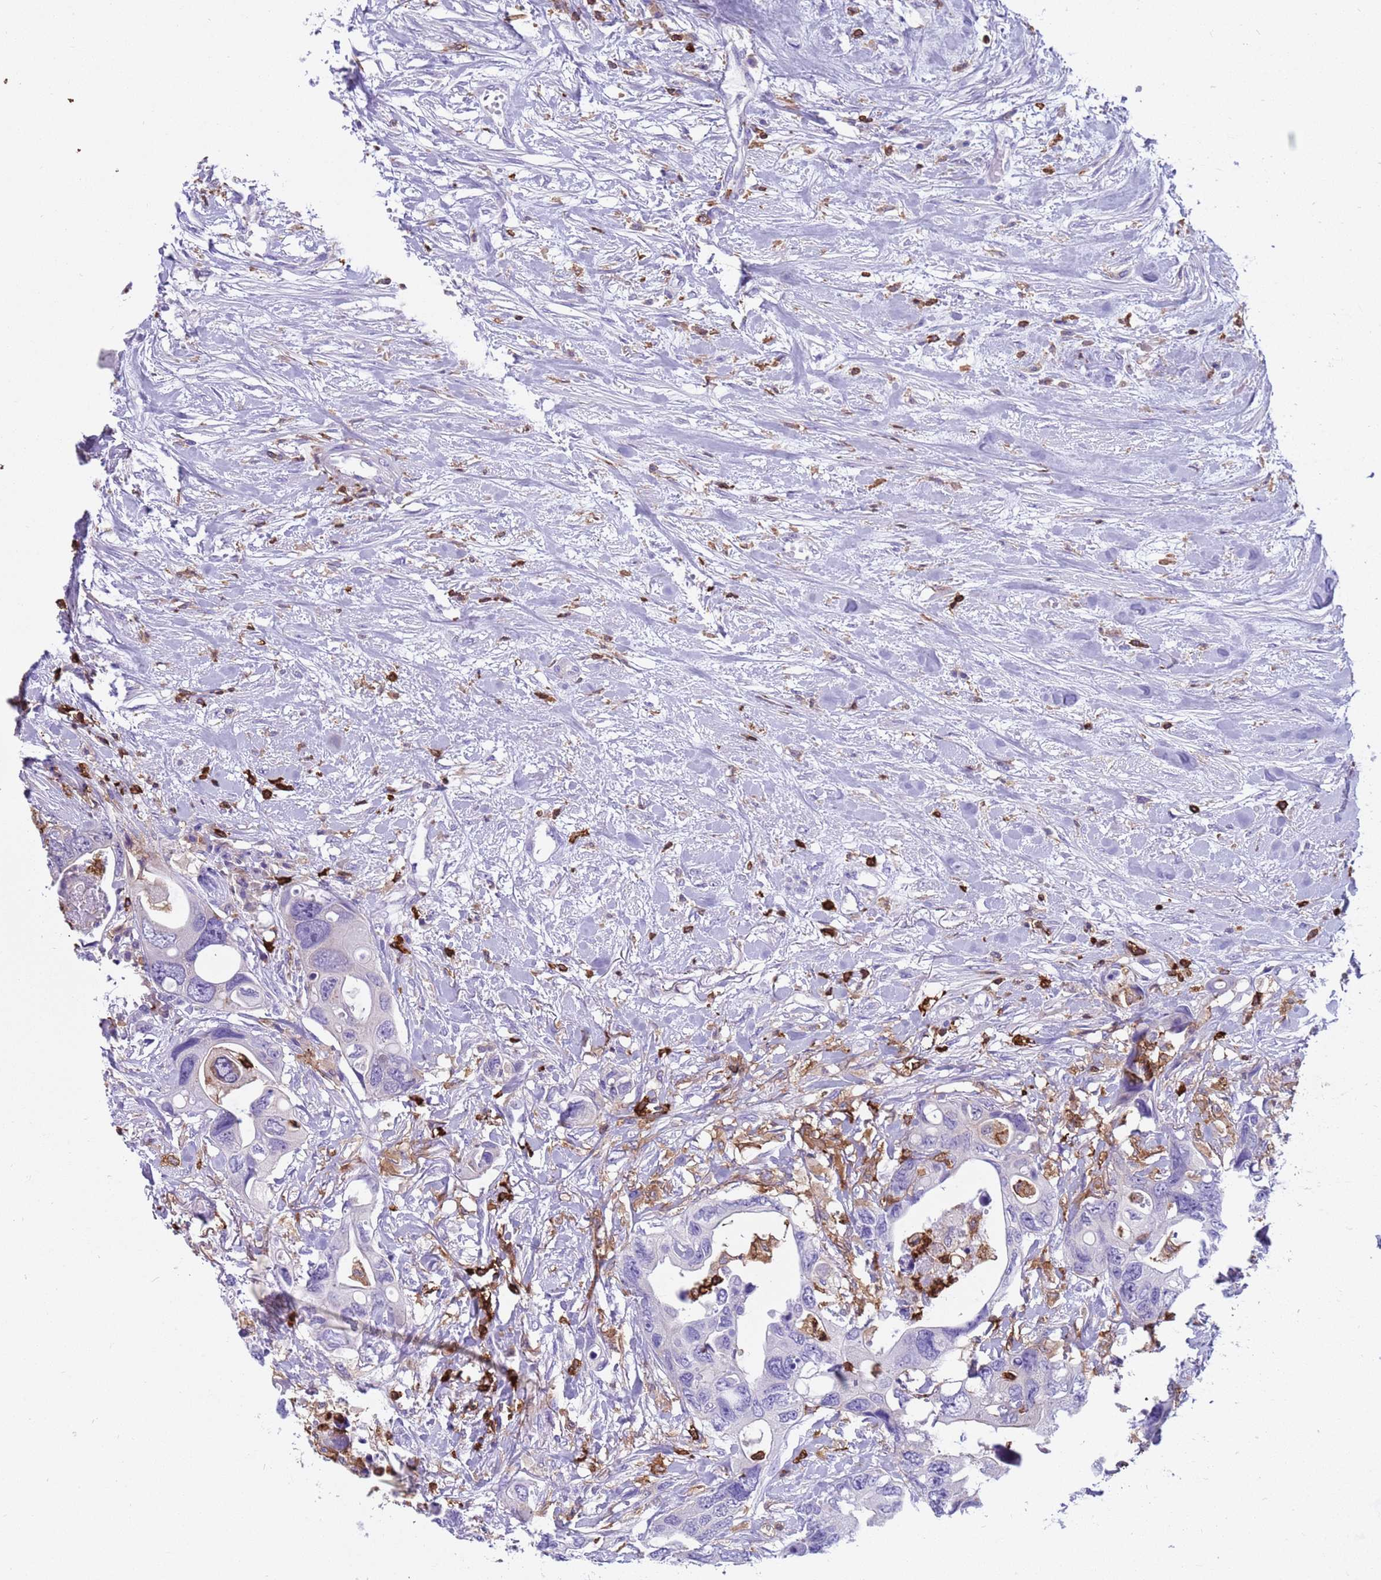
{"staining": {"intensity": "negative", "quantity": "none", "location": "none"}, "tissue": "colorectal cancer", "cell_type": "Tumor cells", "image_type": "cancer", "snomed": [{"axis": "morphology", "description": "Adenocarcinoma, NOS"}, {"axis": "topography", "description": "Rectum"}], "caption": "The image demonstrates no significant expression in tumor cells of colorectal cancer (adenocarcinoma).", "gene": "IRF5", "patient": {"sex": "male", "age": 57}}